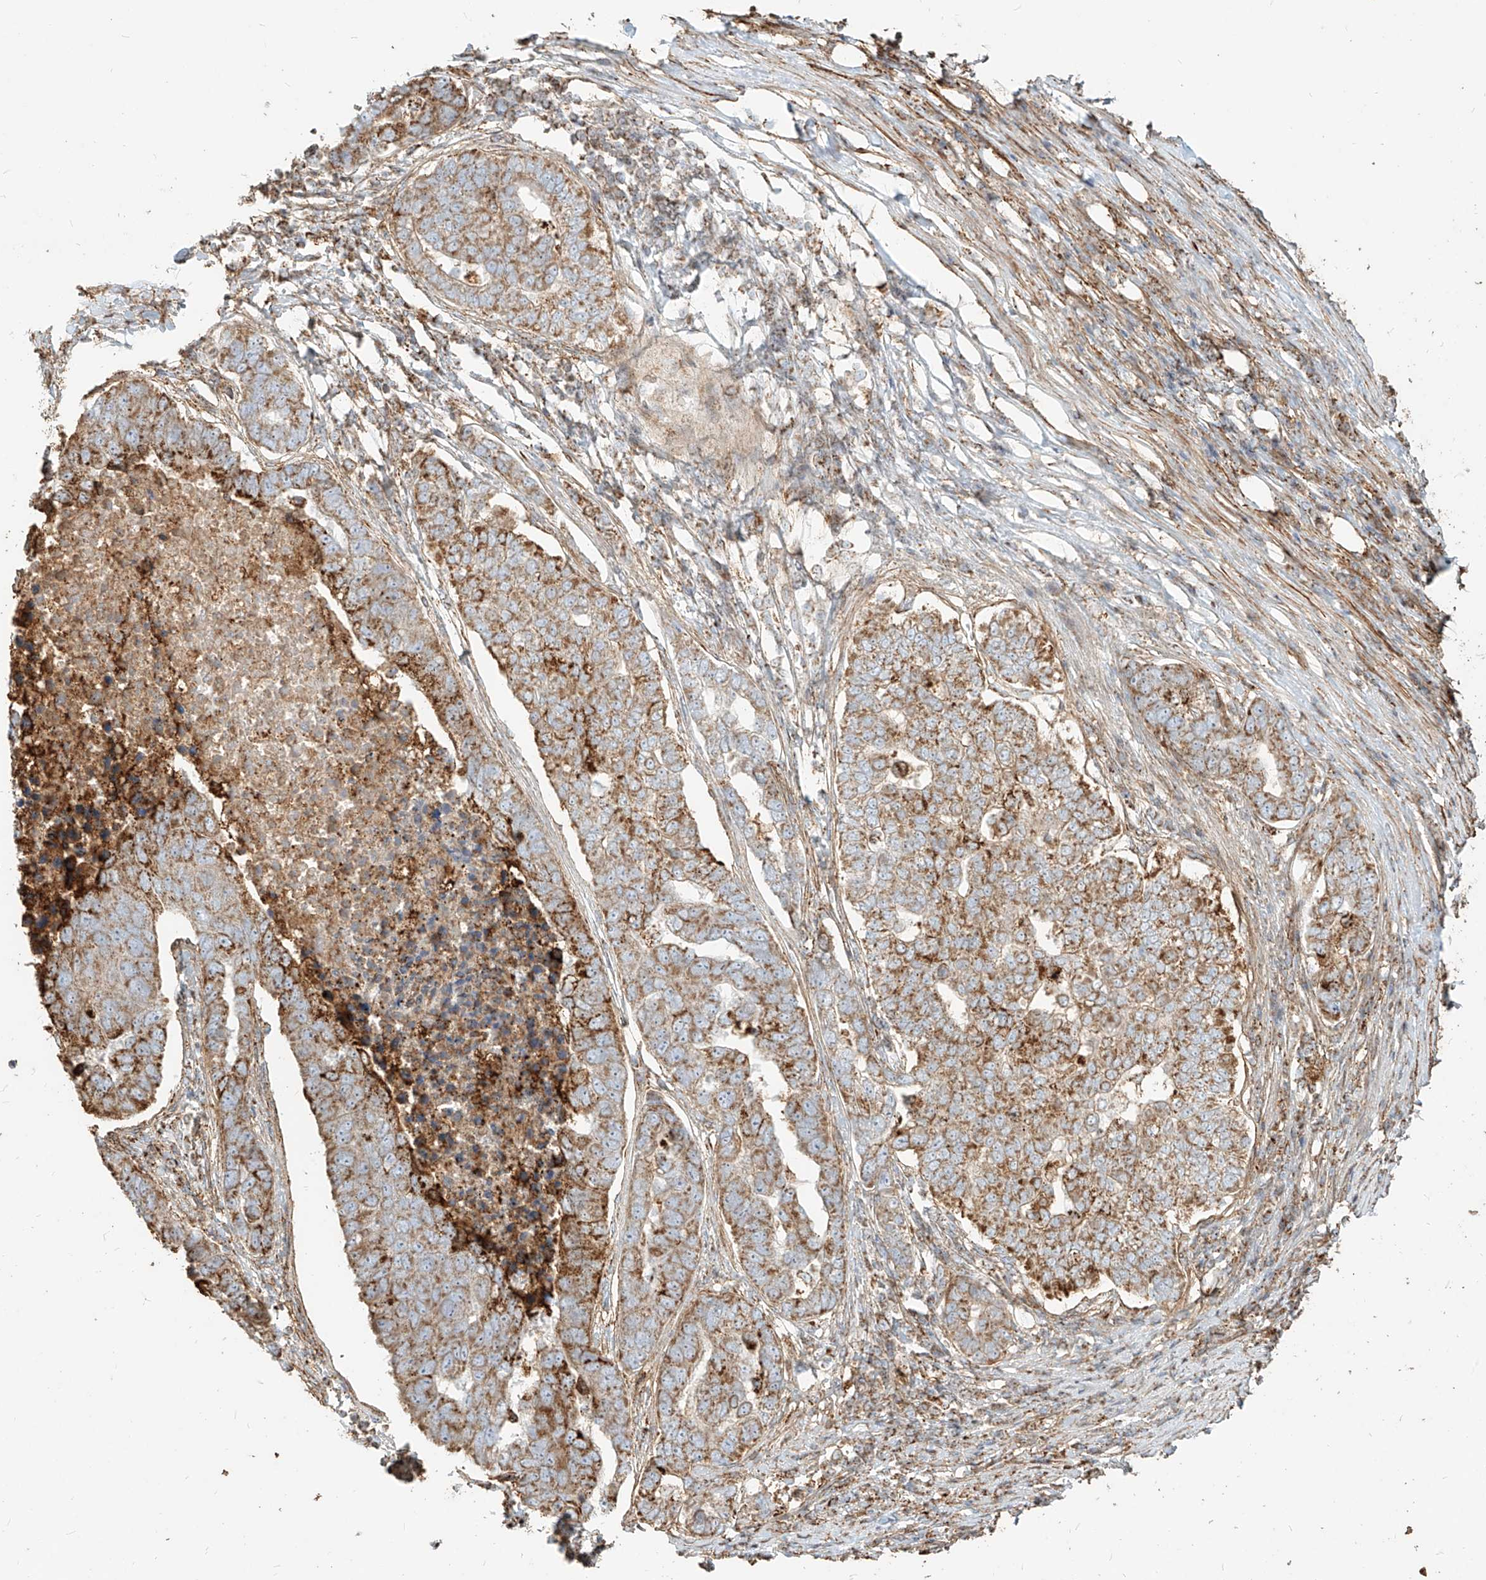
{"staining": {"intensity": "moderate", "quantity": ">75%", "location": "cytoplasmic/membranous"}, "tissue": "pancreatic cancer", "cell_type": "Tumor cells", "image_type": "cancer", "snomed": [{"axis": "morphology", "description": "Adenocarcinoma, NOS"}, {"axis": "topography", "description": "Pancreas"}], "caption": "Tumor cells show moderate cytoplasmic/membranous expression in approximately >75% of cells in pancreatic cancer.", "gene": "MTX2", "patient": {"sex": "female", "age": 61}}